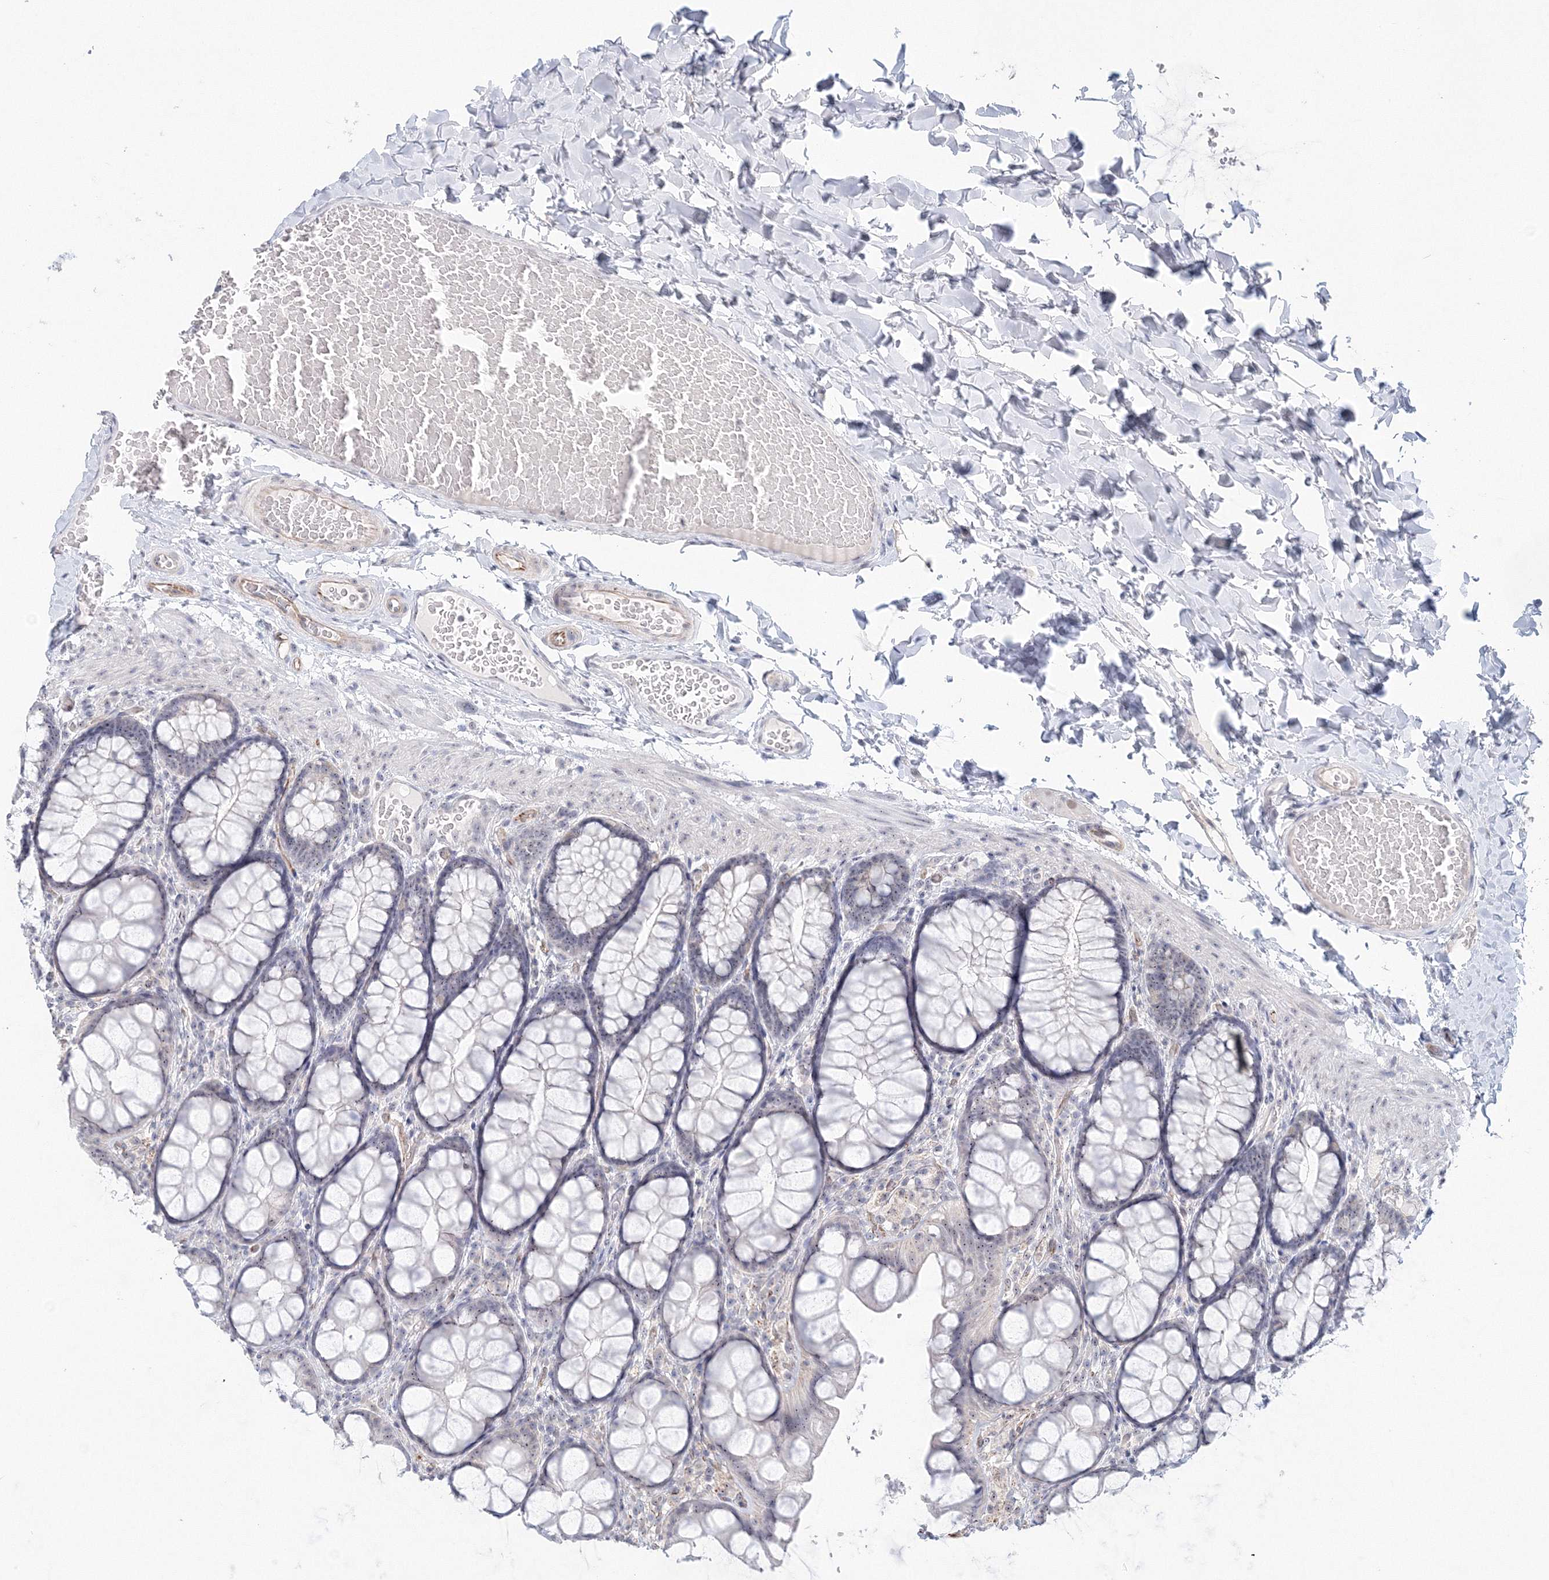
{"staining": {"intensity": "weak", "quantity": "<25%", "location": "cytoplasmic/membranous"}, "tissue": "colon", "cell_type": "Endothelial cells", "image_type": "normal", "snomed": [{"axis": "morphology", "description": "Normal tissue, NOS"}, {"axis": "topography", "description": "Colon"}], "caption": "This is an immunohistochemistry (IHC) histopathology image of unremarkable colon. There is no staining in endothelial cells.", "gene": "SIRT7", "patient": {"sex": "male", "age": 47}}